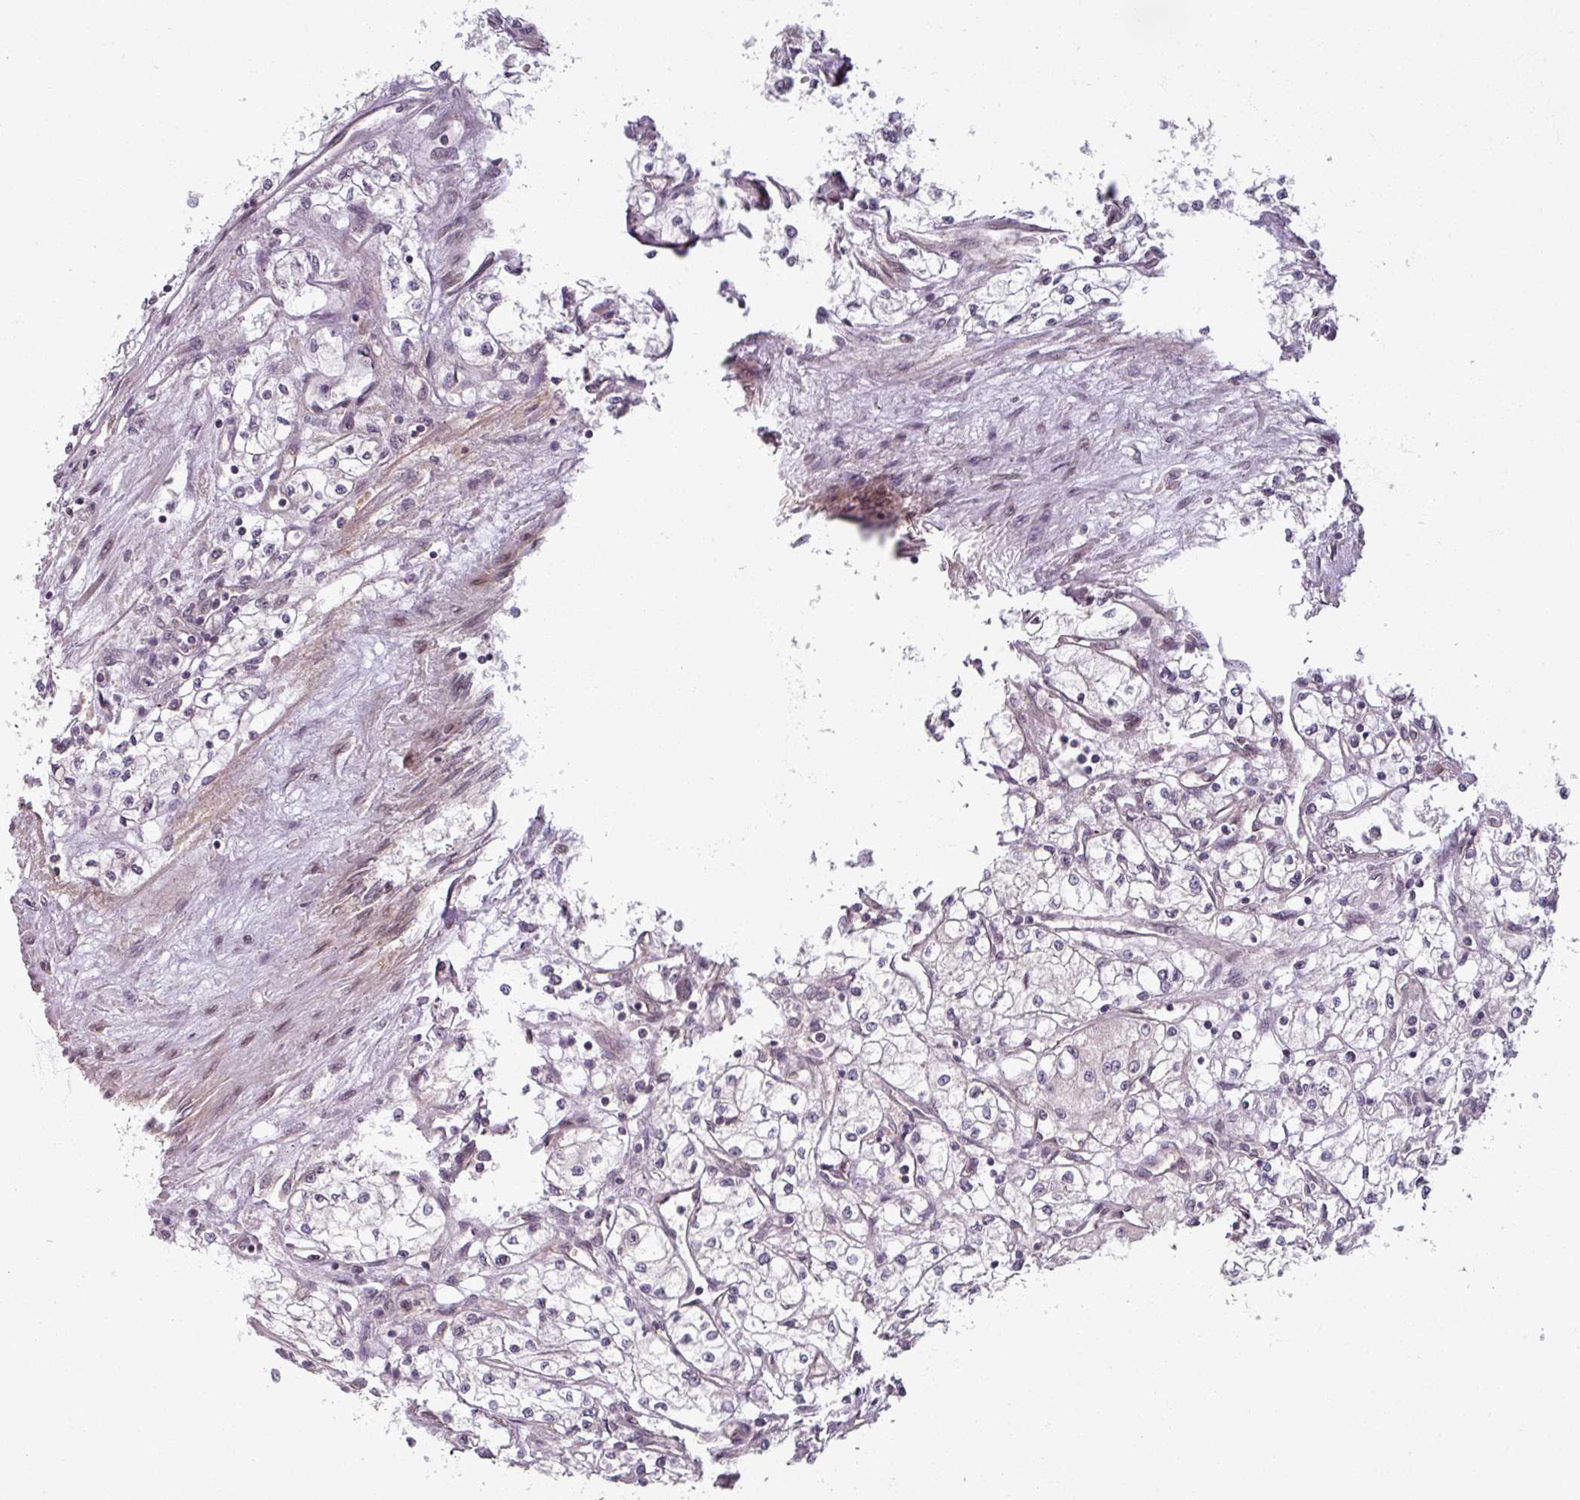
{"staining": {"intensity": "negative", "quantity": "none", "location": "none"}, "tissue": "renal cancer", "cell_type": "Tumor cells", "image_type": "cancer", "snomed": [{"axis": "morphology", "description": "Adenocarcinoma, NOS"}, {"axis": "topography", "description": "Kidney"}], "caption": "Immunohistochemical staining of human renal cancer (adenocarcinoma) reveals no significant expression in tumor cells.", "gene": "POLR2G", "patient": {"sex": "male", "age": 59}}